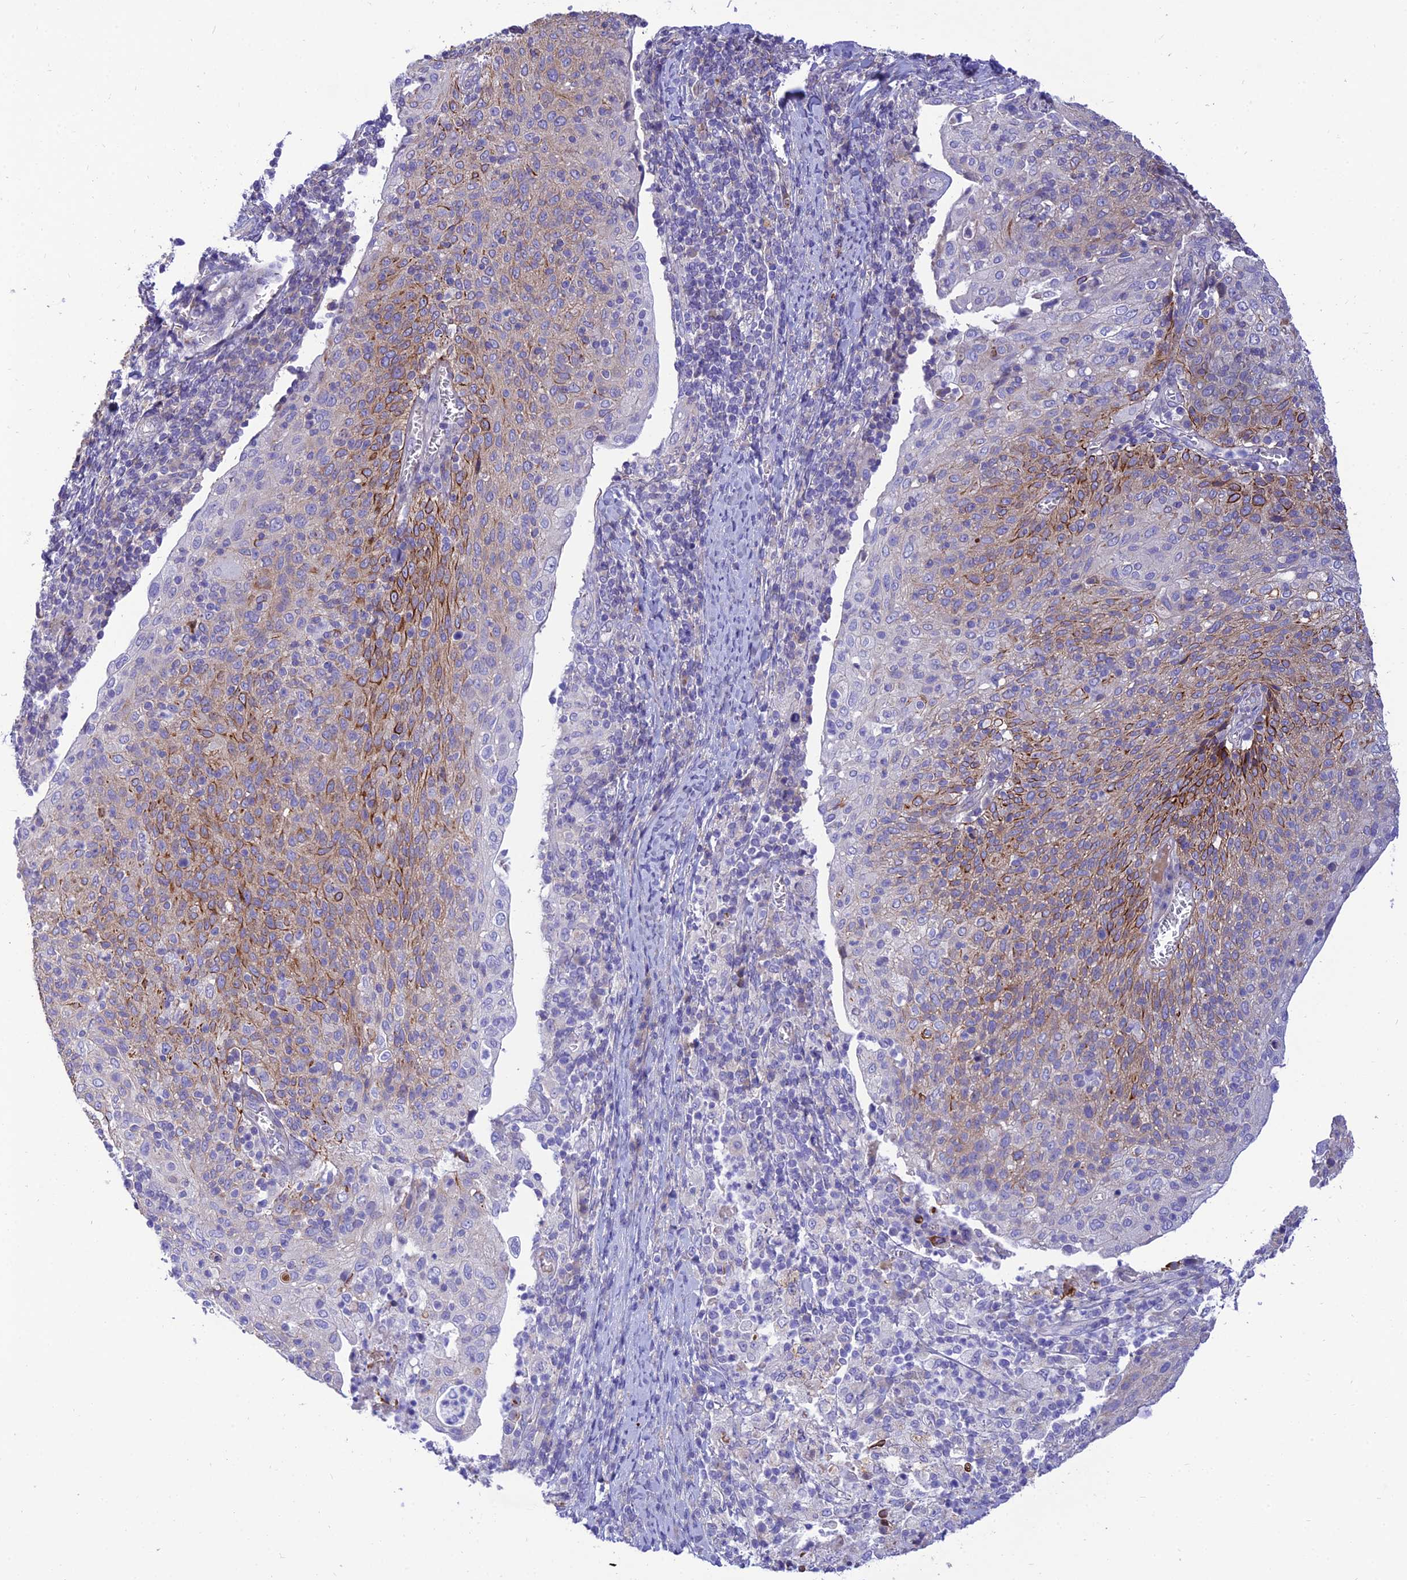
{"staining": {"intensity": "moderate", "quantity": "25%-75%", "location": "cytoplasmic/membranous"}, "tissue": "cervical cancer", "cell_type": "Tumor cells", "image_type": "cancer", "snomed": [{"axis": "morphology", "description": "Squamous cell carcinoma, NOS"}, {"axis": "topography", "description": "Cervix"}], "caption": "Cervical cancer (squamous cell carcinoma) was stained to show a protein in brown. There is medium levels of moderate cytoplasmic/membranous positivity in about 25%-75% of tumor cells. Nuclei are stained in blue.", "gene": "CCDC157", "patient": {"sex": "female", "age": 52}}